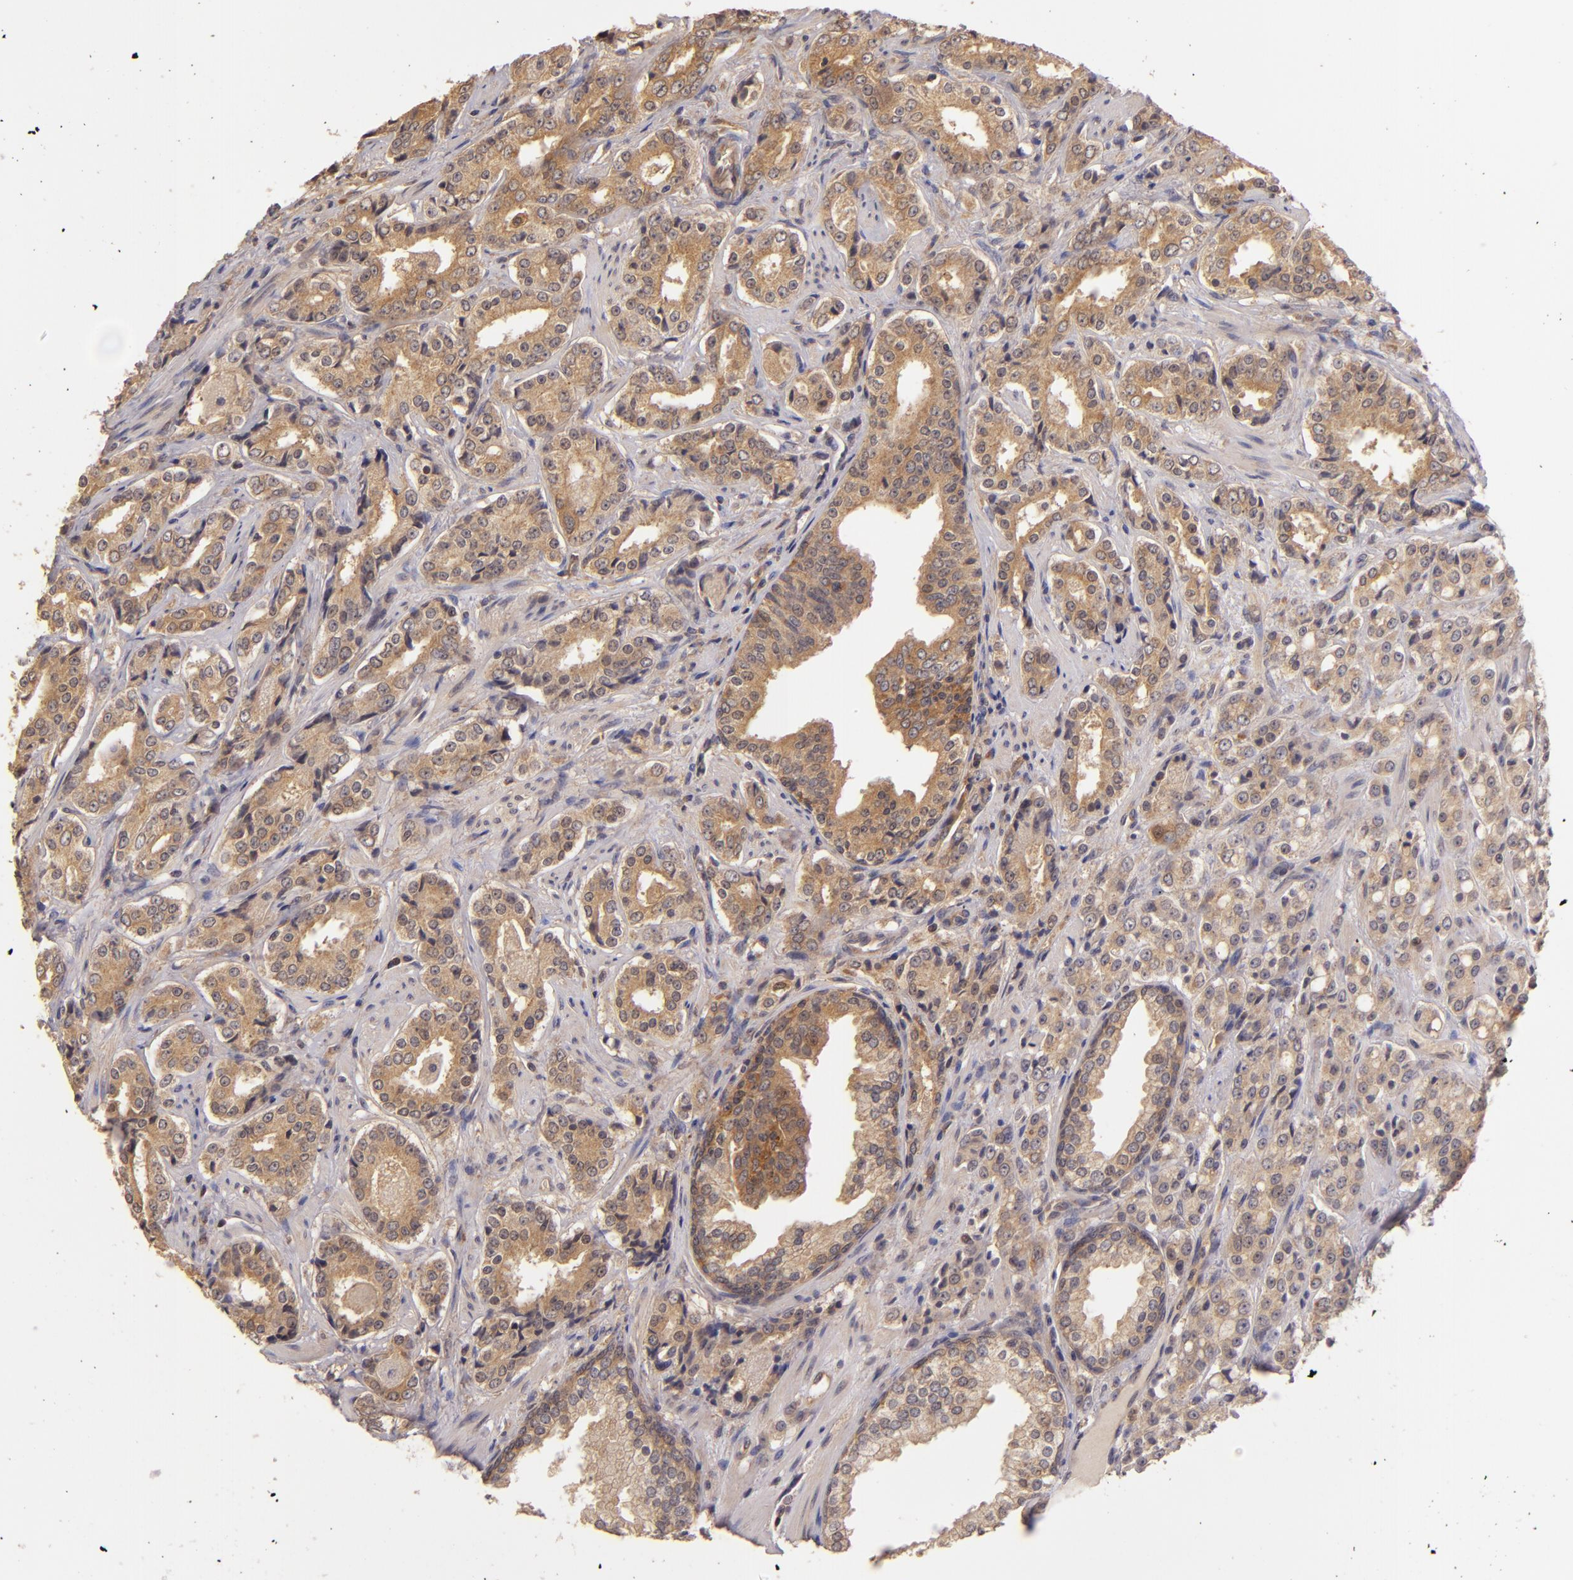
{"staining": {"intensity": "strong", "quantity": ">75%", "location": "cytoplasmic/membranous"}, "tissue": "prostate cancer", "cell_type": "Tumor cells", "image_type": "cancer", "snomed": [{"axis": "morphology", "description": "Adenocarcinoma, Medium grade"}, {"axis": "topography", "description": "Prostate"}], "caption": "A high amount of strong cytoplasmic/membranous positivity is present in approximately >75% of tumor cells in prostate cancer tissue.", "gene": "PRKCD", "patient": {"sex": "male", "age": 60}}